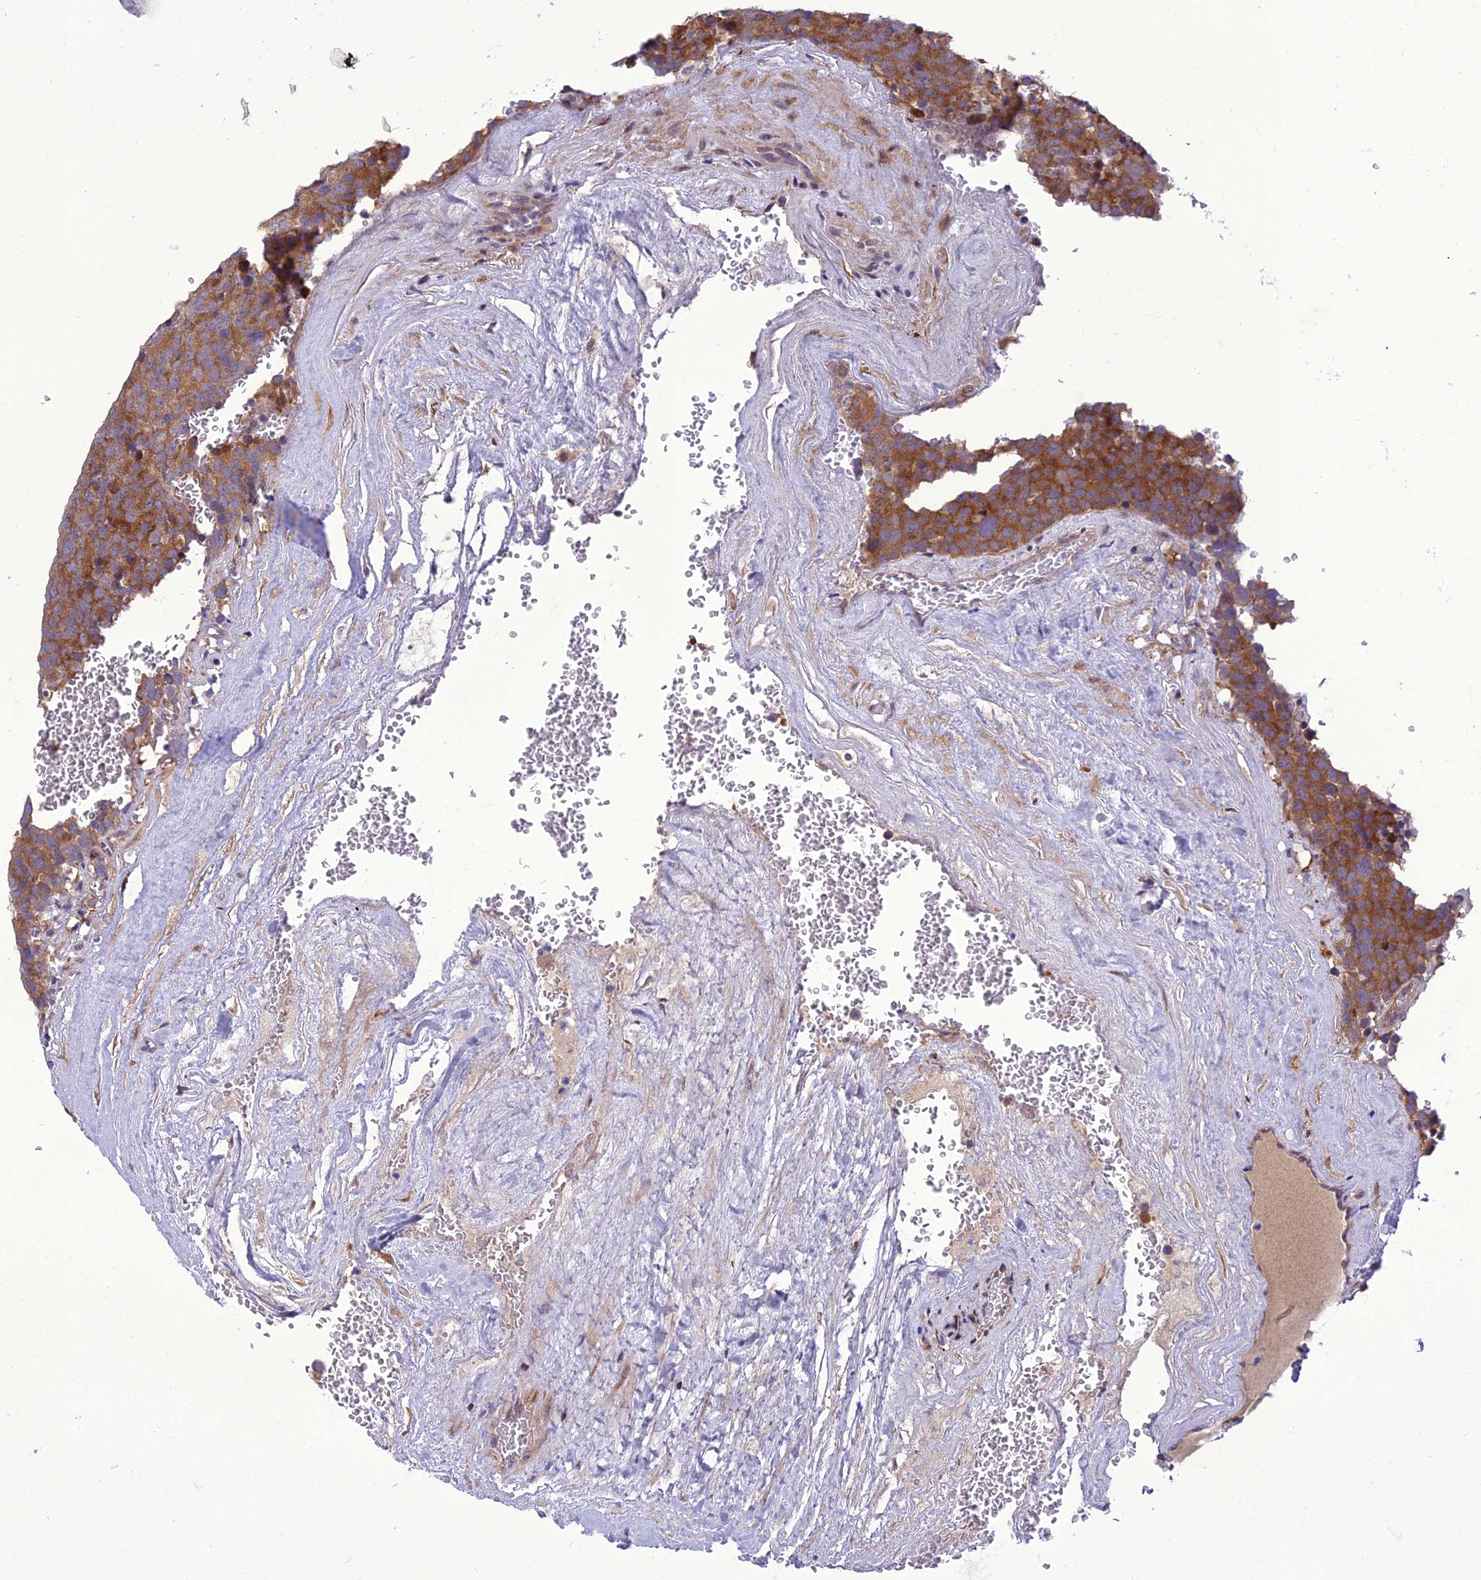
{"staining": {"intensity": "moderate", "quantity": ">75%", "location": "cytoplasmic/membranous"}, "tissue": "testis cancer", "cell_type": "Tumor cells", "image_type": "cancer", "snomed": [{"axis": "morphology", "description": "Seminoma, NOS"}, {"axis": "topography", "description": "Testis"}], "caption": "Immunohistochemistry photomicrograph of testis cancer (seminoma) stained for a protein (brown), which displays medium levels of moderate cytoplasmic/membranous expression in about >75% of tumor cells.", "gene": "GAB4", "patient": {"sex": "male", "age": 71}}